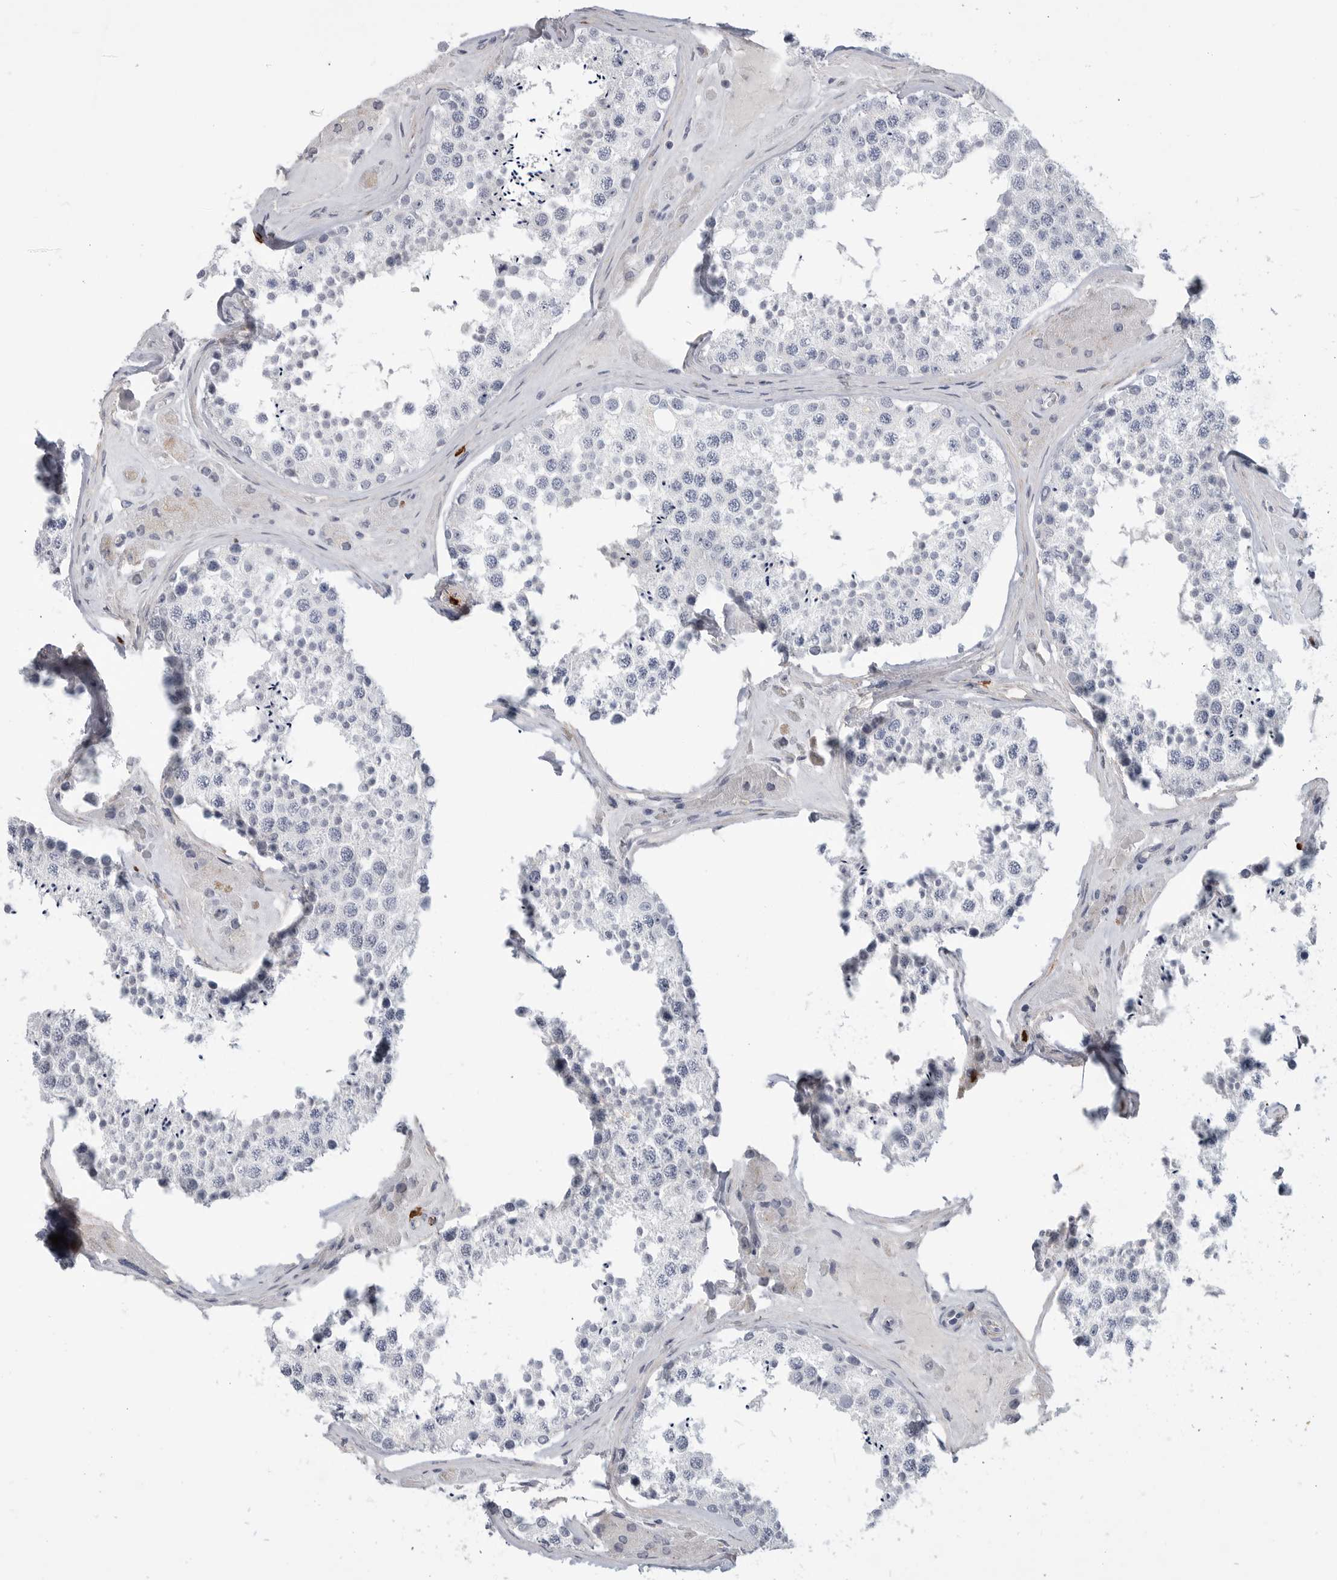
{"staining": {"intensity": "negative", "quantity": "none", "location": "none"}, "tissue": "testis", "cell_type": "Cells in seminiferous ducts", "image_type": "normal", "snomed": [{"axis": "morphology", "description": "Normal tissue, NOS"}, {"axis": "topography", "description": "Testis"}], "caption": "An IHC image of normal testis is shown. There is no staining in cells in seminiferous ducts of testis.", "gene": "CYB561D1", "patient": {"sex": "male", "age": 46}}